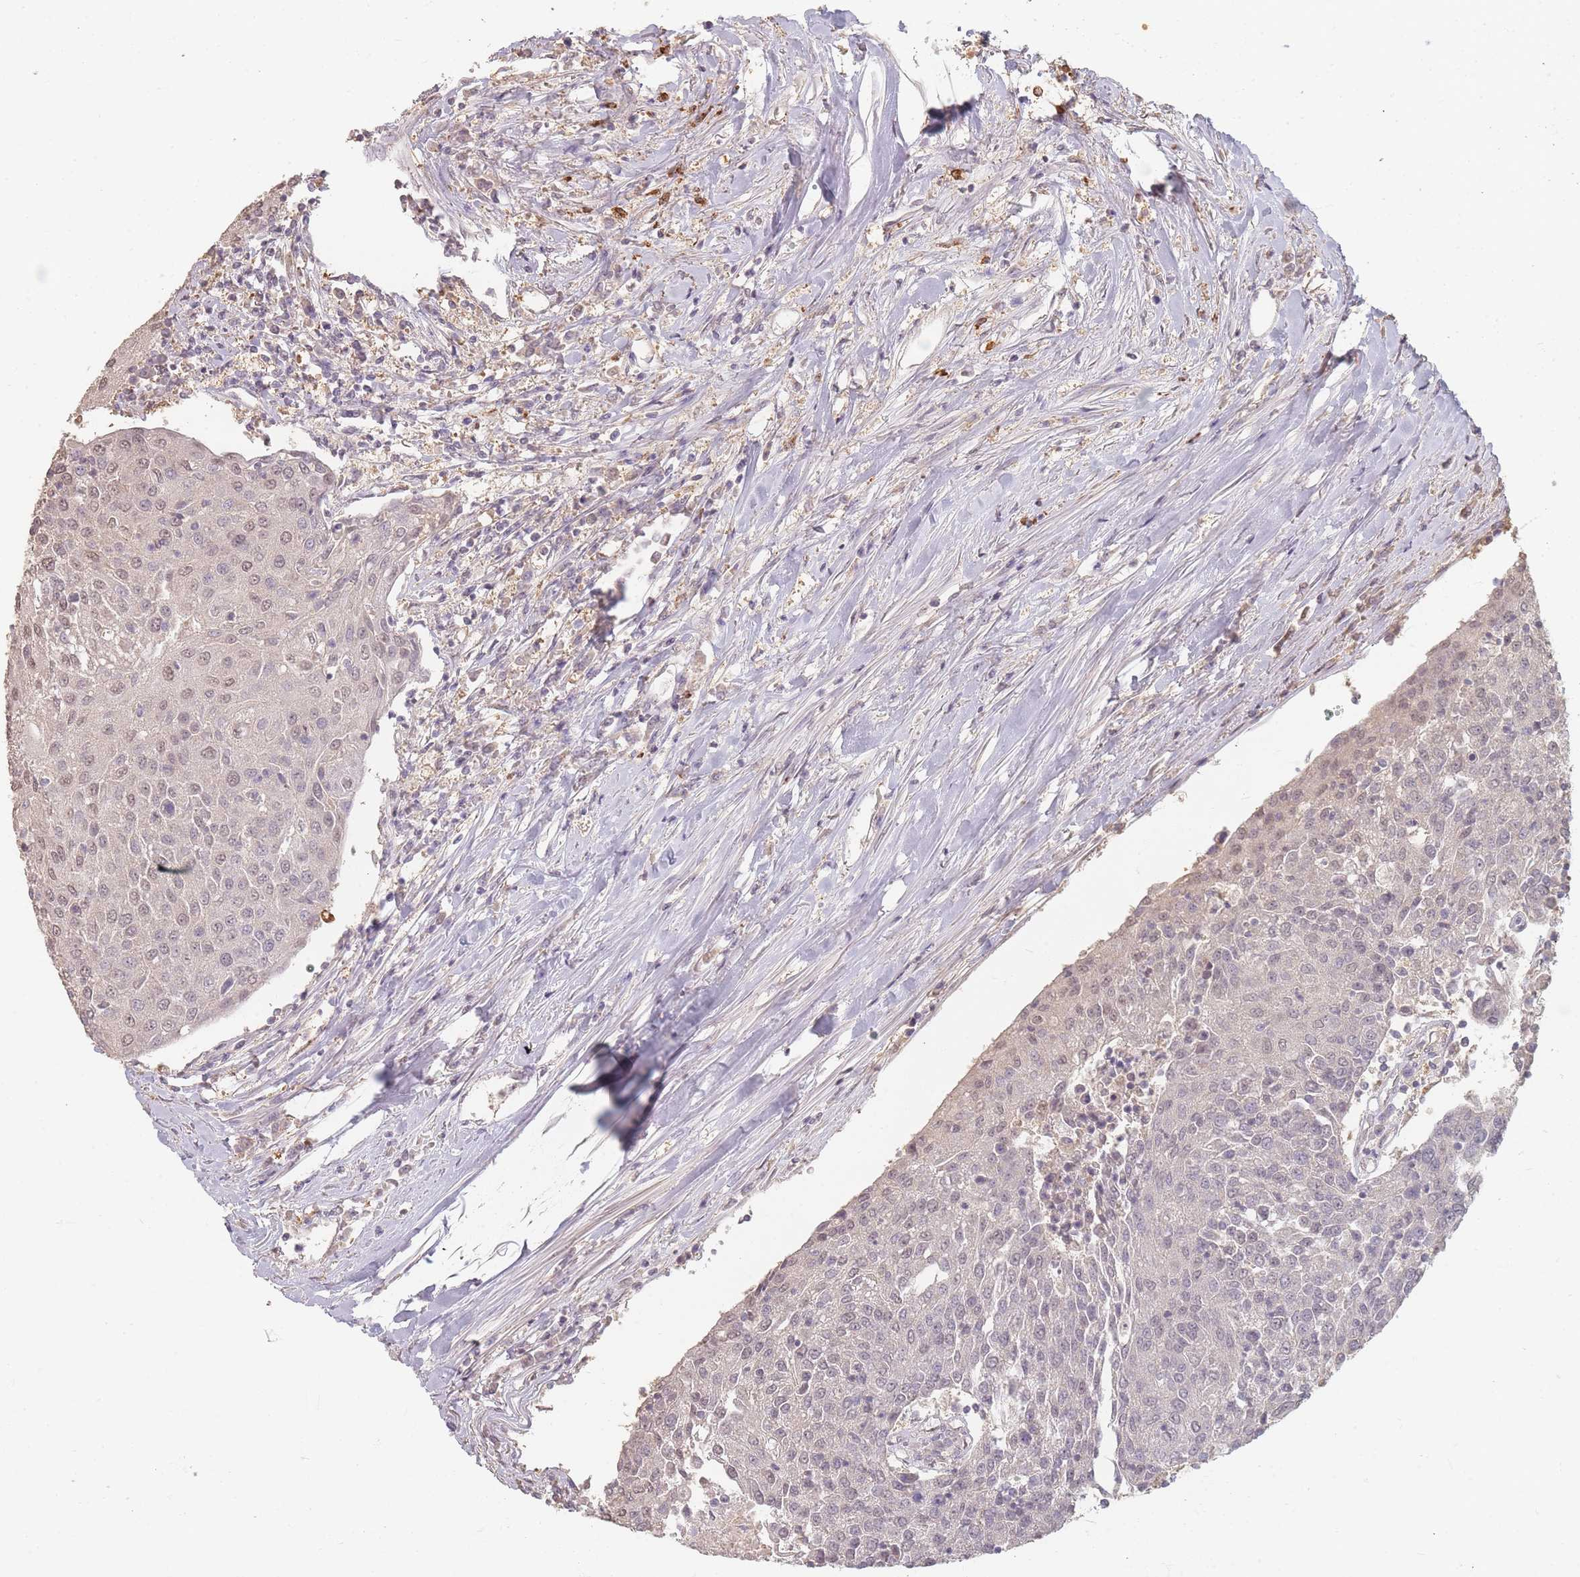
{"staining": {"intensity": "weak", "quantity": "25%-75%", "location": "nuclear"}, "tissue": "urothelial cancer", "cell_type": "Tumor cells", "image_type": "cancer", "snomed": [{"axis": "morphology", "description": "Urothelial carcinoma, High grade"}, {"axis": "topography", "description": "Urinary bladder"}], "caption": "IHC image of human urothelial carcinoma (high-grade) stained for a protein (brown), which shows low levels of weak nuclear positivity in about 25%-75% of tumor cells.", "gene": "RFTN1", "patient": {"sex": "female", "age": 85}}